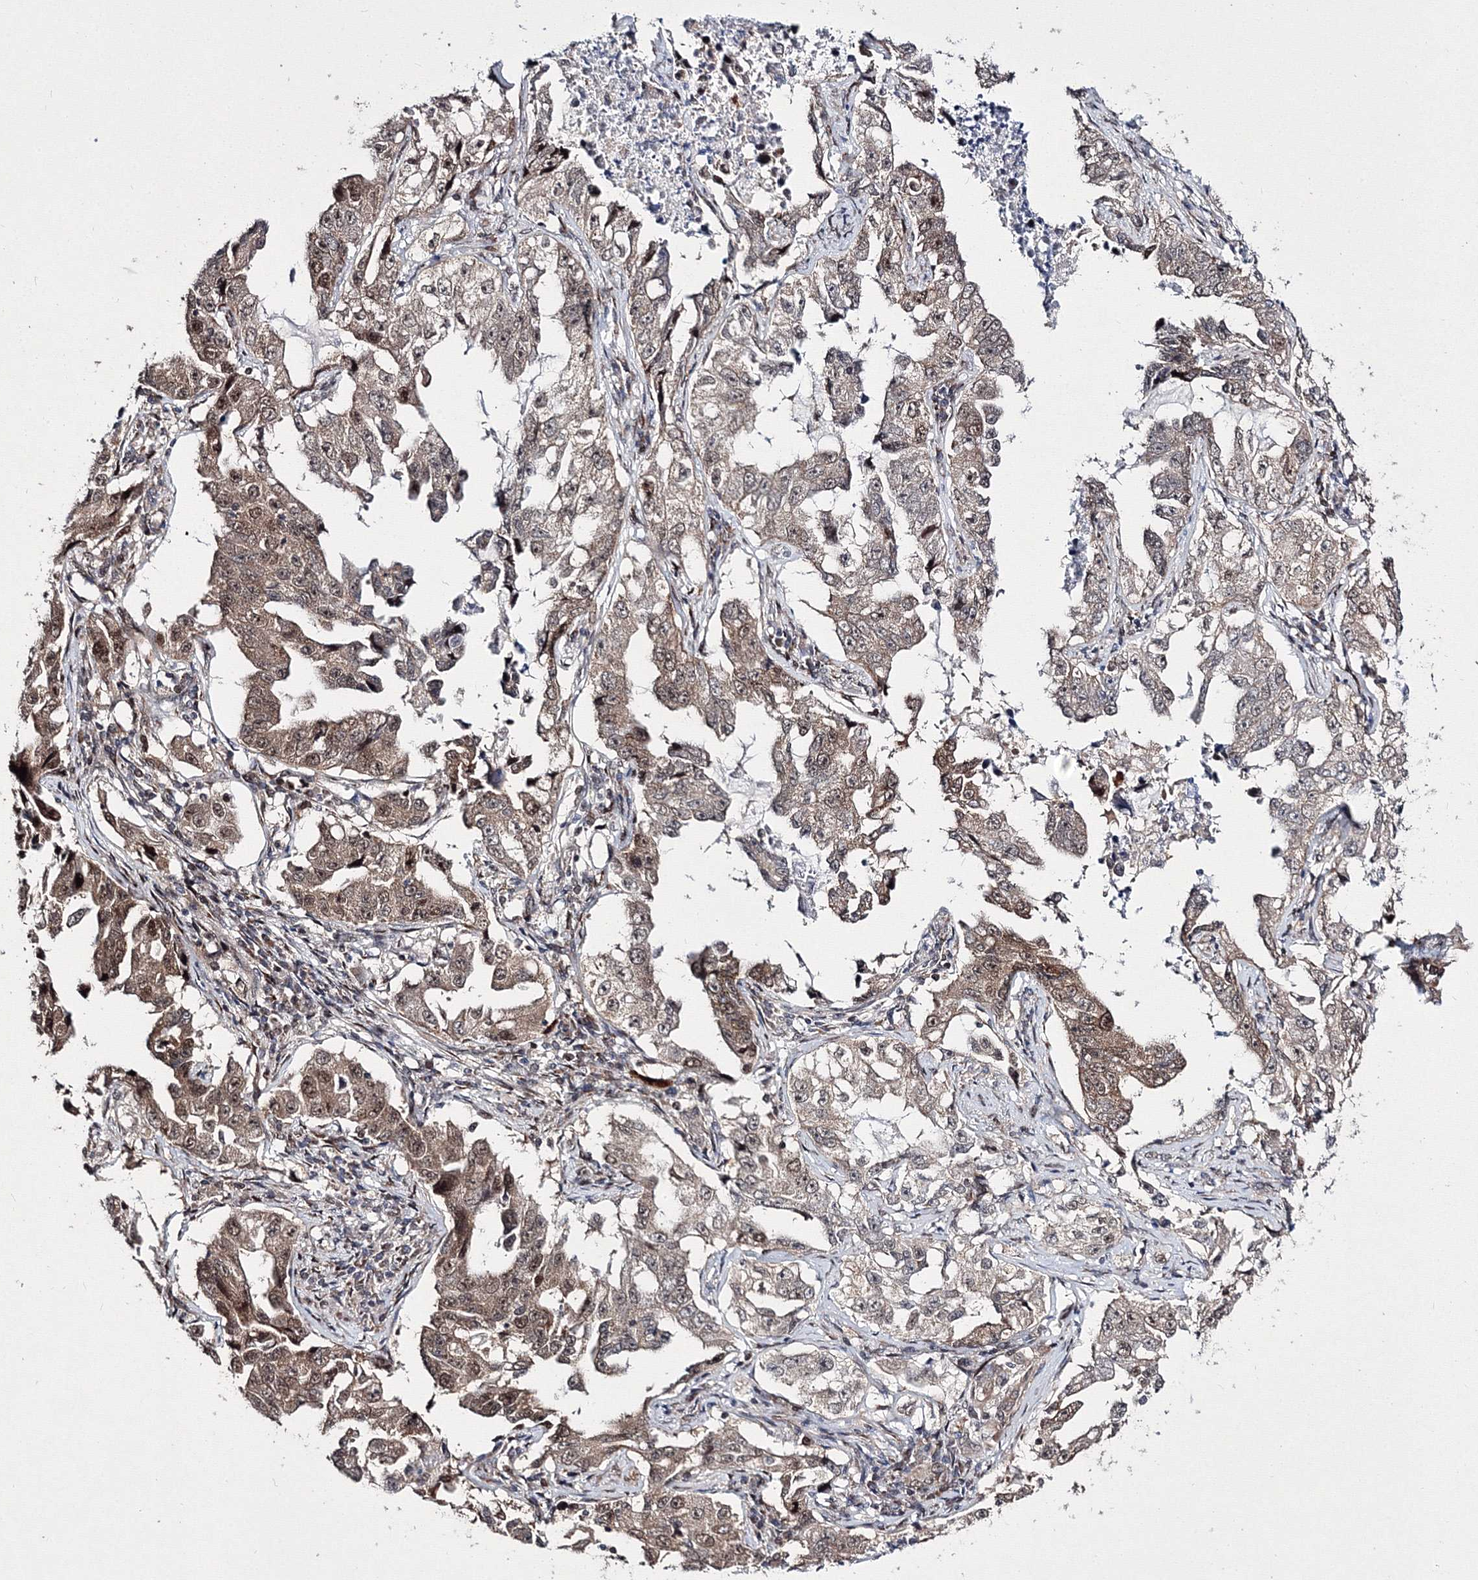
{"staining": {"intensity": "moderate", "quantity": ">75%", "location": "cytoplasmic/membranous,nuclear"}, "tissue": "lung cancer", "cell_type": "Tumor cells", "image_type": "cancer", "snomed": [{"axis": "morphology", "description": "Adenocarcinoma, NOS"}, {"axis": "topography", "description": "Lung"}], "caption": "Lung adenocarcinoma stained for a protein exhibits moderate cytoplasmic/membranous and nuclear positivity in tumor cells.", "gene": "GPN1", "patient": {"sex": "female", "age": 51}}